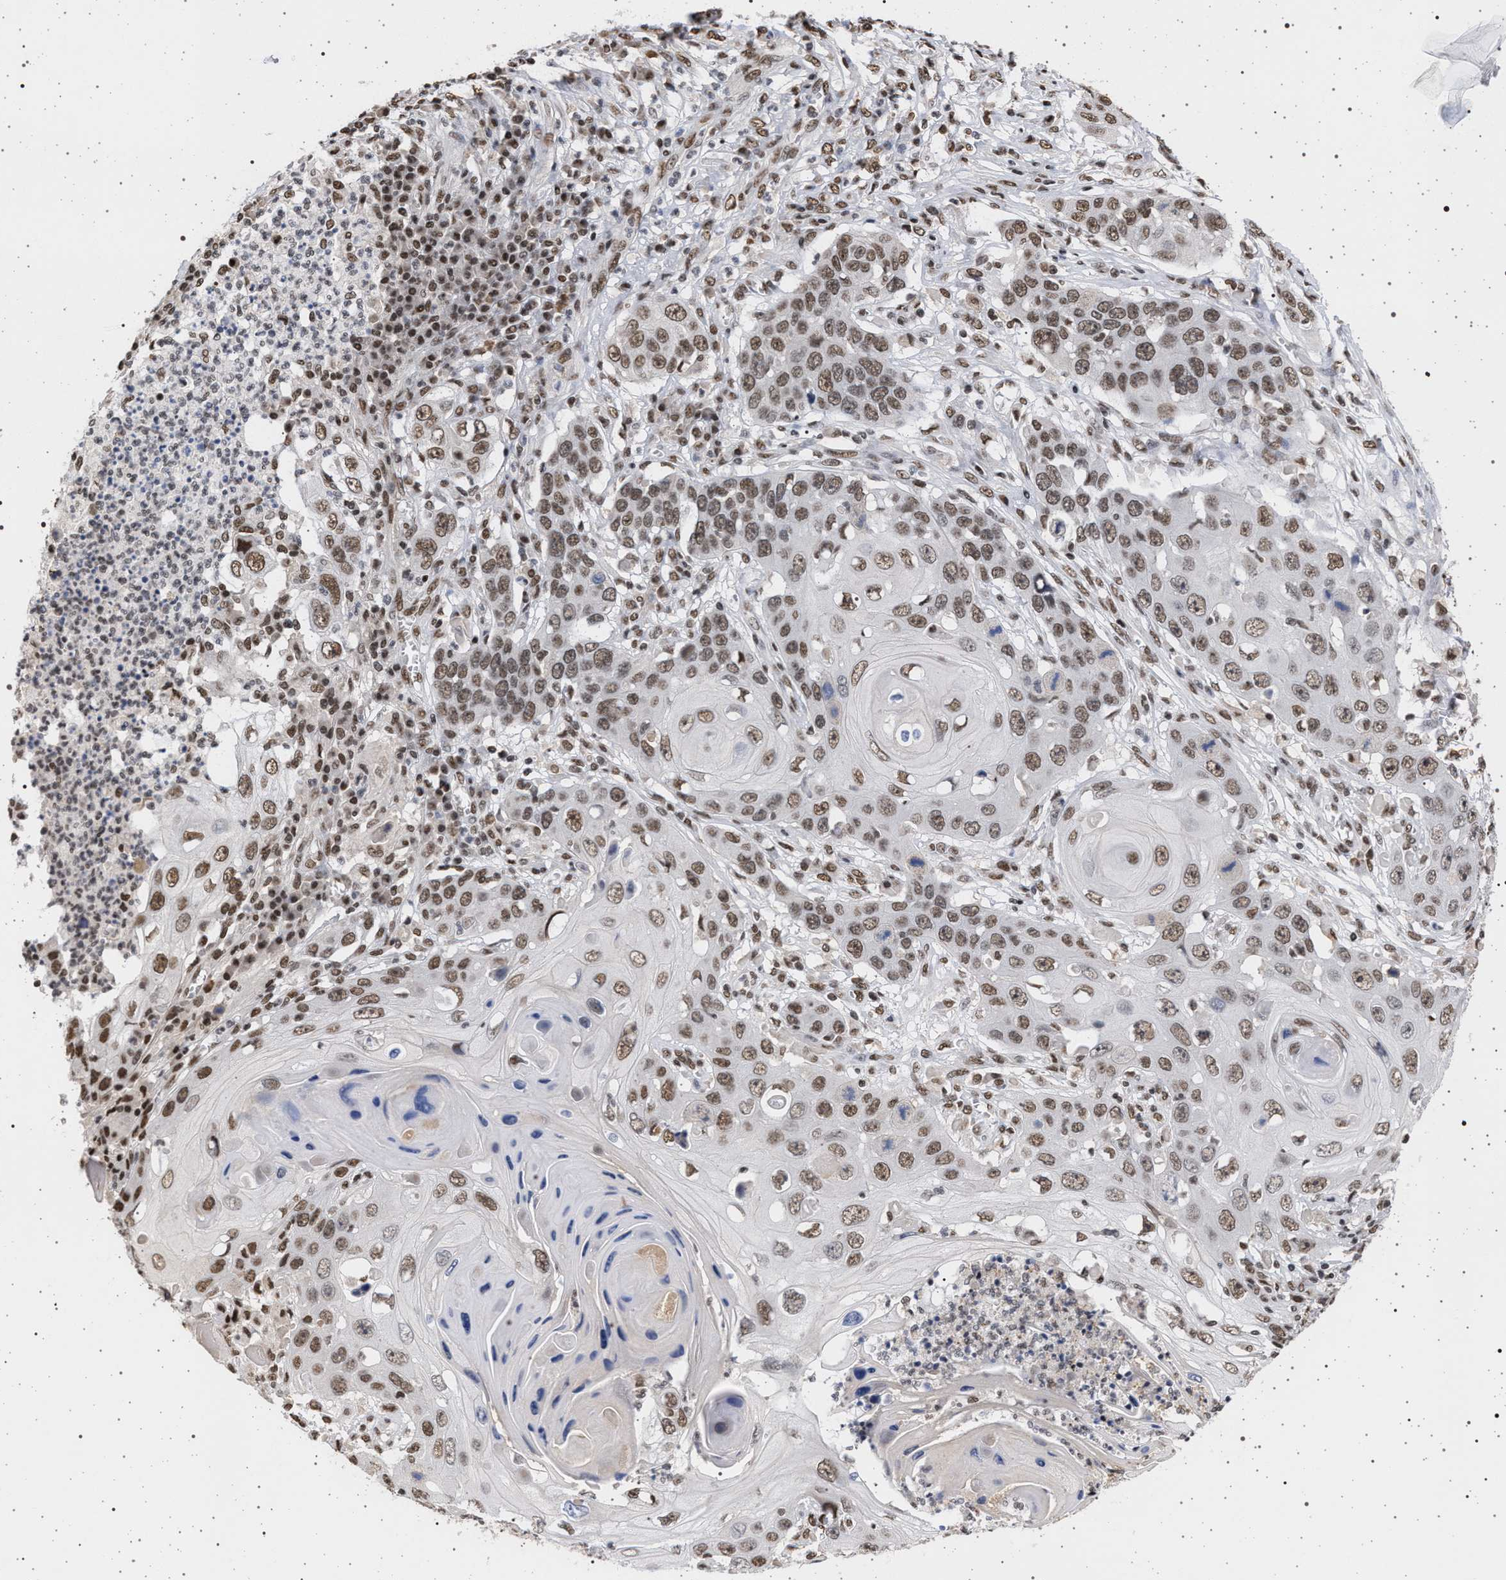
{"staining": {"intensity": "moderate", "quantity": ">75%", "location": "nuclear"}, "tissue": "skin cancer", "cell_type": "Tumor cells", "image_type": "cancer", "snomed": [{"axis": "morphology", "description": "Squamous cell carcinoma, NOS"}, {"axis": "topography", "description": "Skin"}], "caption": "A histopathology image showing moderate nuclear expression in approximately >75% of tumor cells in skin squamous cell carcinoma, as visualized by brown immunohistochemical staining.", "gene": "PHF12", "patient": {"sex": "male", "age": 55}}